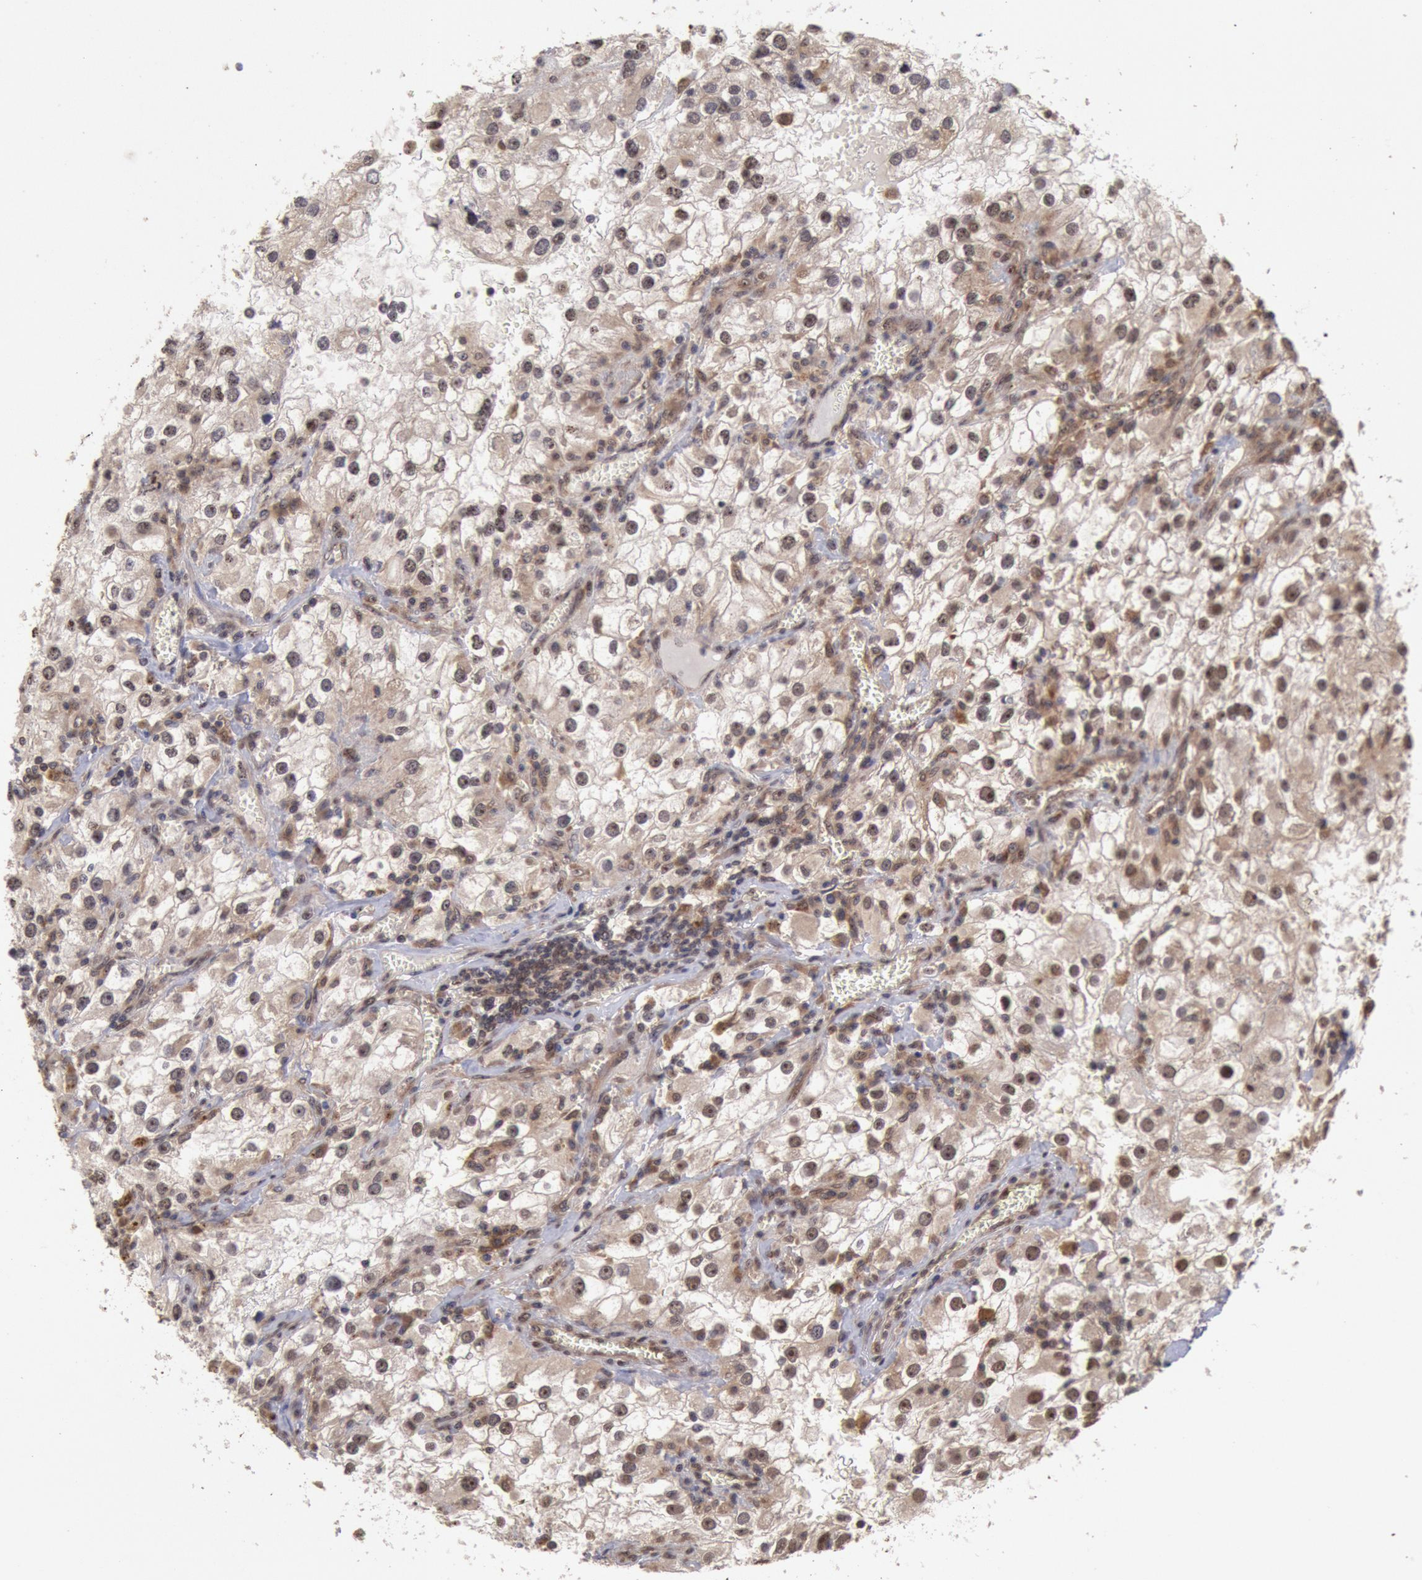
{"staining": {"intensity": "moderate", "quantity": ">75%", "location": "cytoplasmic/membranous,nuclear"}, "tissue": "renal cancer", "cell_type": "Tumor cells", "image_type": "cancer", "snomed": [{"axis": "morphology", "description": "Adenocarcinoma, NOS"}, {"axis": "topography", "description": "Kidney"}], "caption": "Immunohistochemistry photomicrograph of human renal cancer (adenocarcinoma) stained for a protein (brown), which displays medium levels of moderate cytoplasmic/membranous and nuclear expression in about >75% of tumor cells.", "gene": "STX17", "patient": {"sex": "female", "age": 52}}